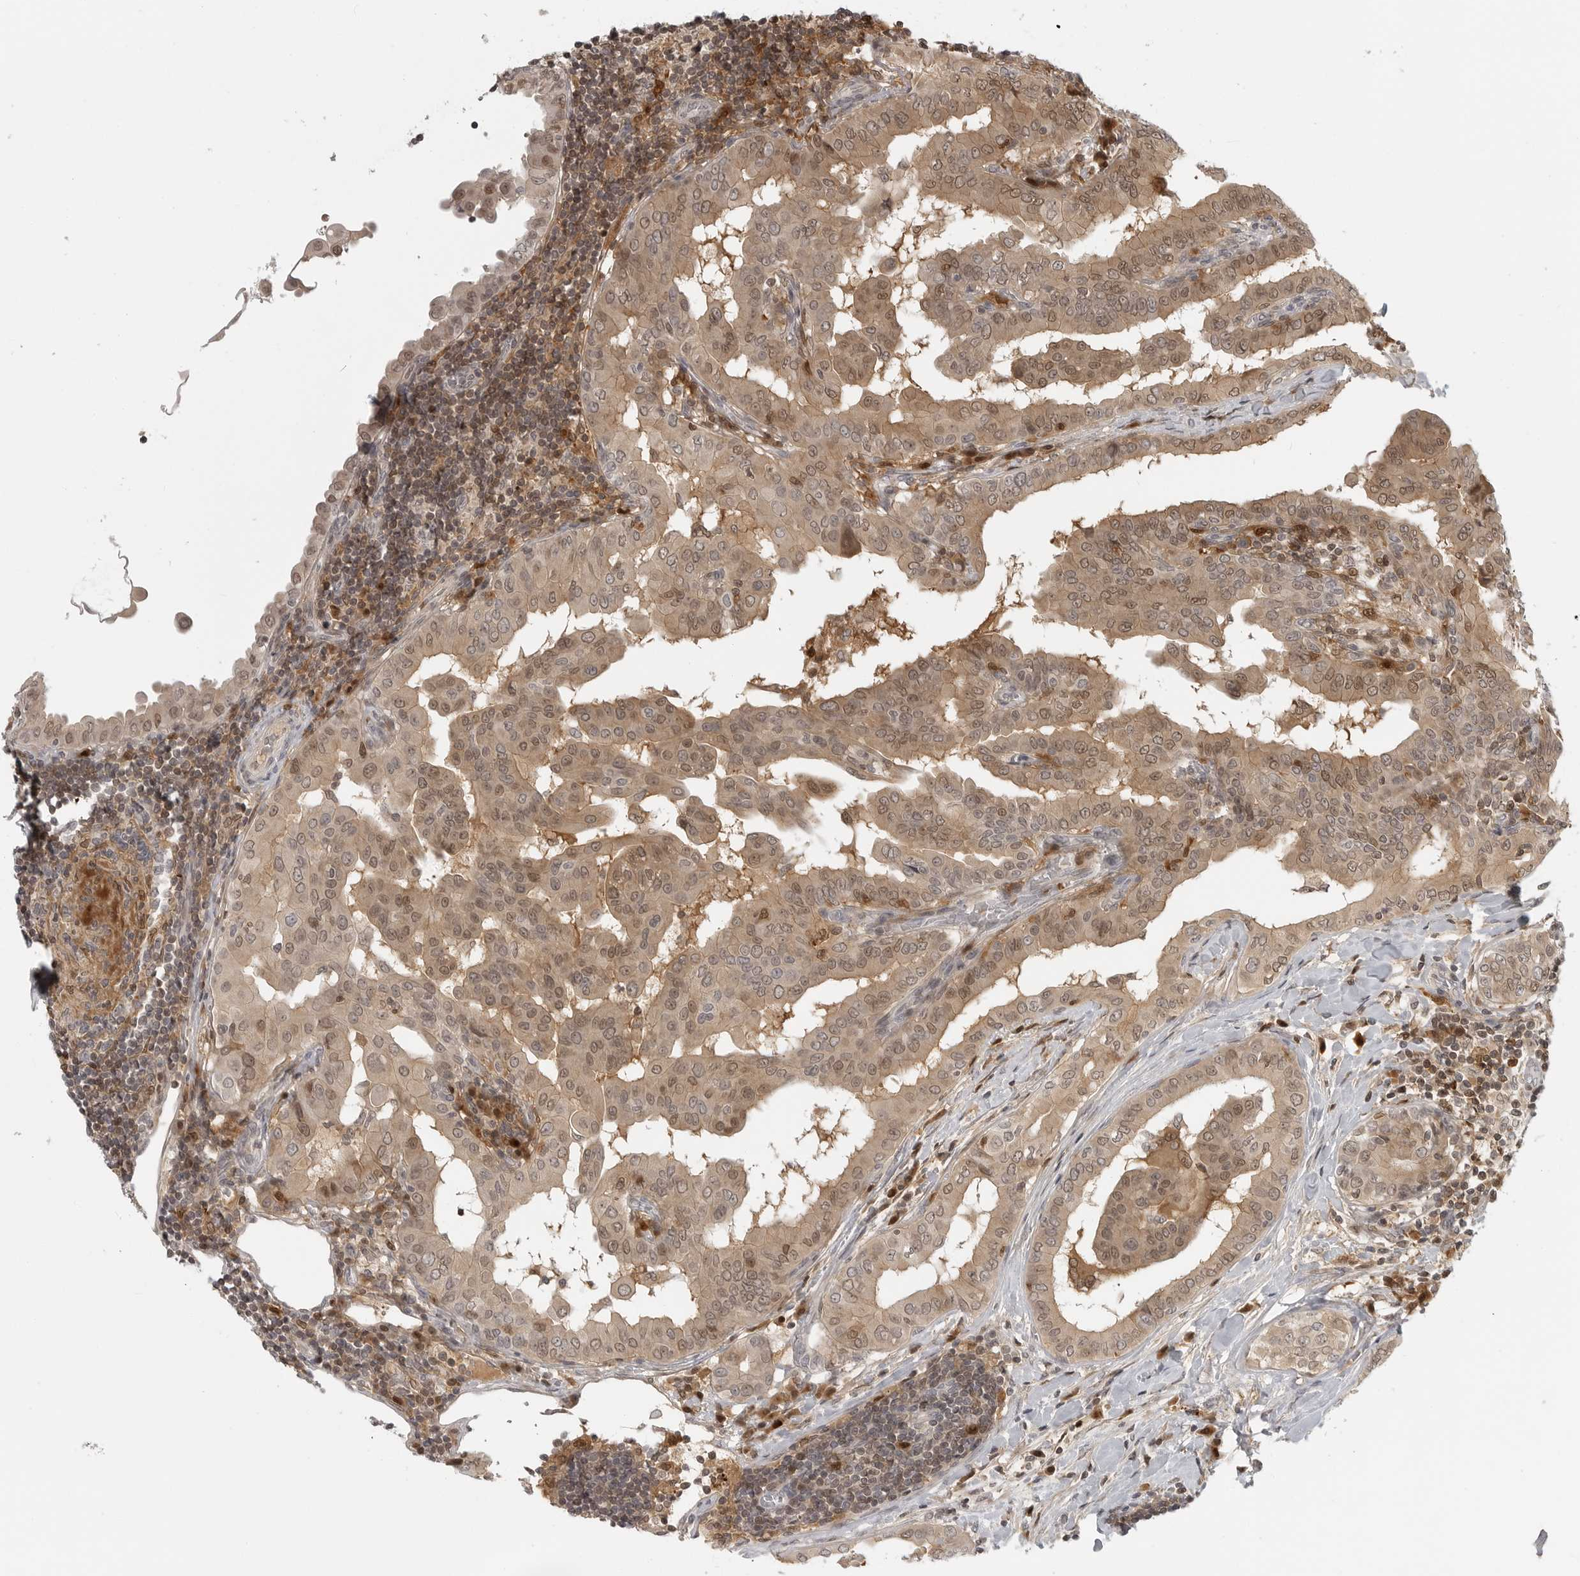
{"staining": {"intensity": "moderate", "quantity": ">75%", "location": "cytoplasmic/membranous,nuclear"}, "tissue": "thyroid cancer", "cell_type": "Tumor cells", "image_type": "cancer", "snomed": [{"axis": "morphology", "description": "Papillary adenocarcinoma, NOS"}, {"axis": "topography", "description": "Thyroid gland"}], "caption": "Papillary adenocarcinoma (thyroid) tissue demonstrates moderate cytoplasmic/membranous and nuclear expression in approximately >75% of tumor cells, visualized by immunohistochemistry.", "gene": "CTIF", "patient": {"sex": "male", "age": 33}}